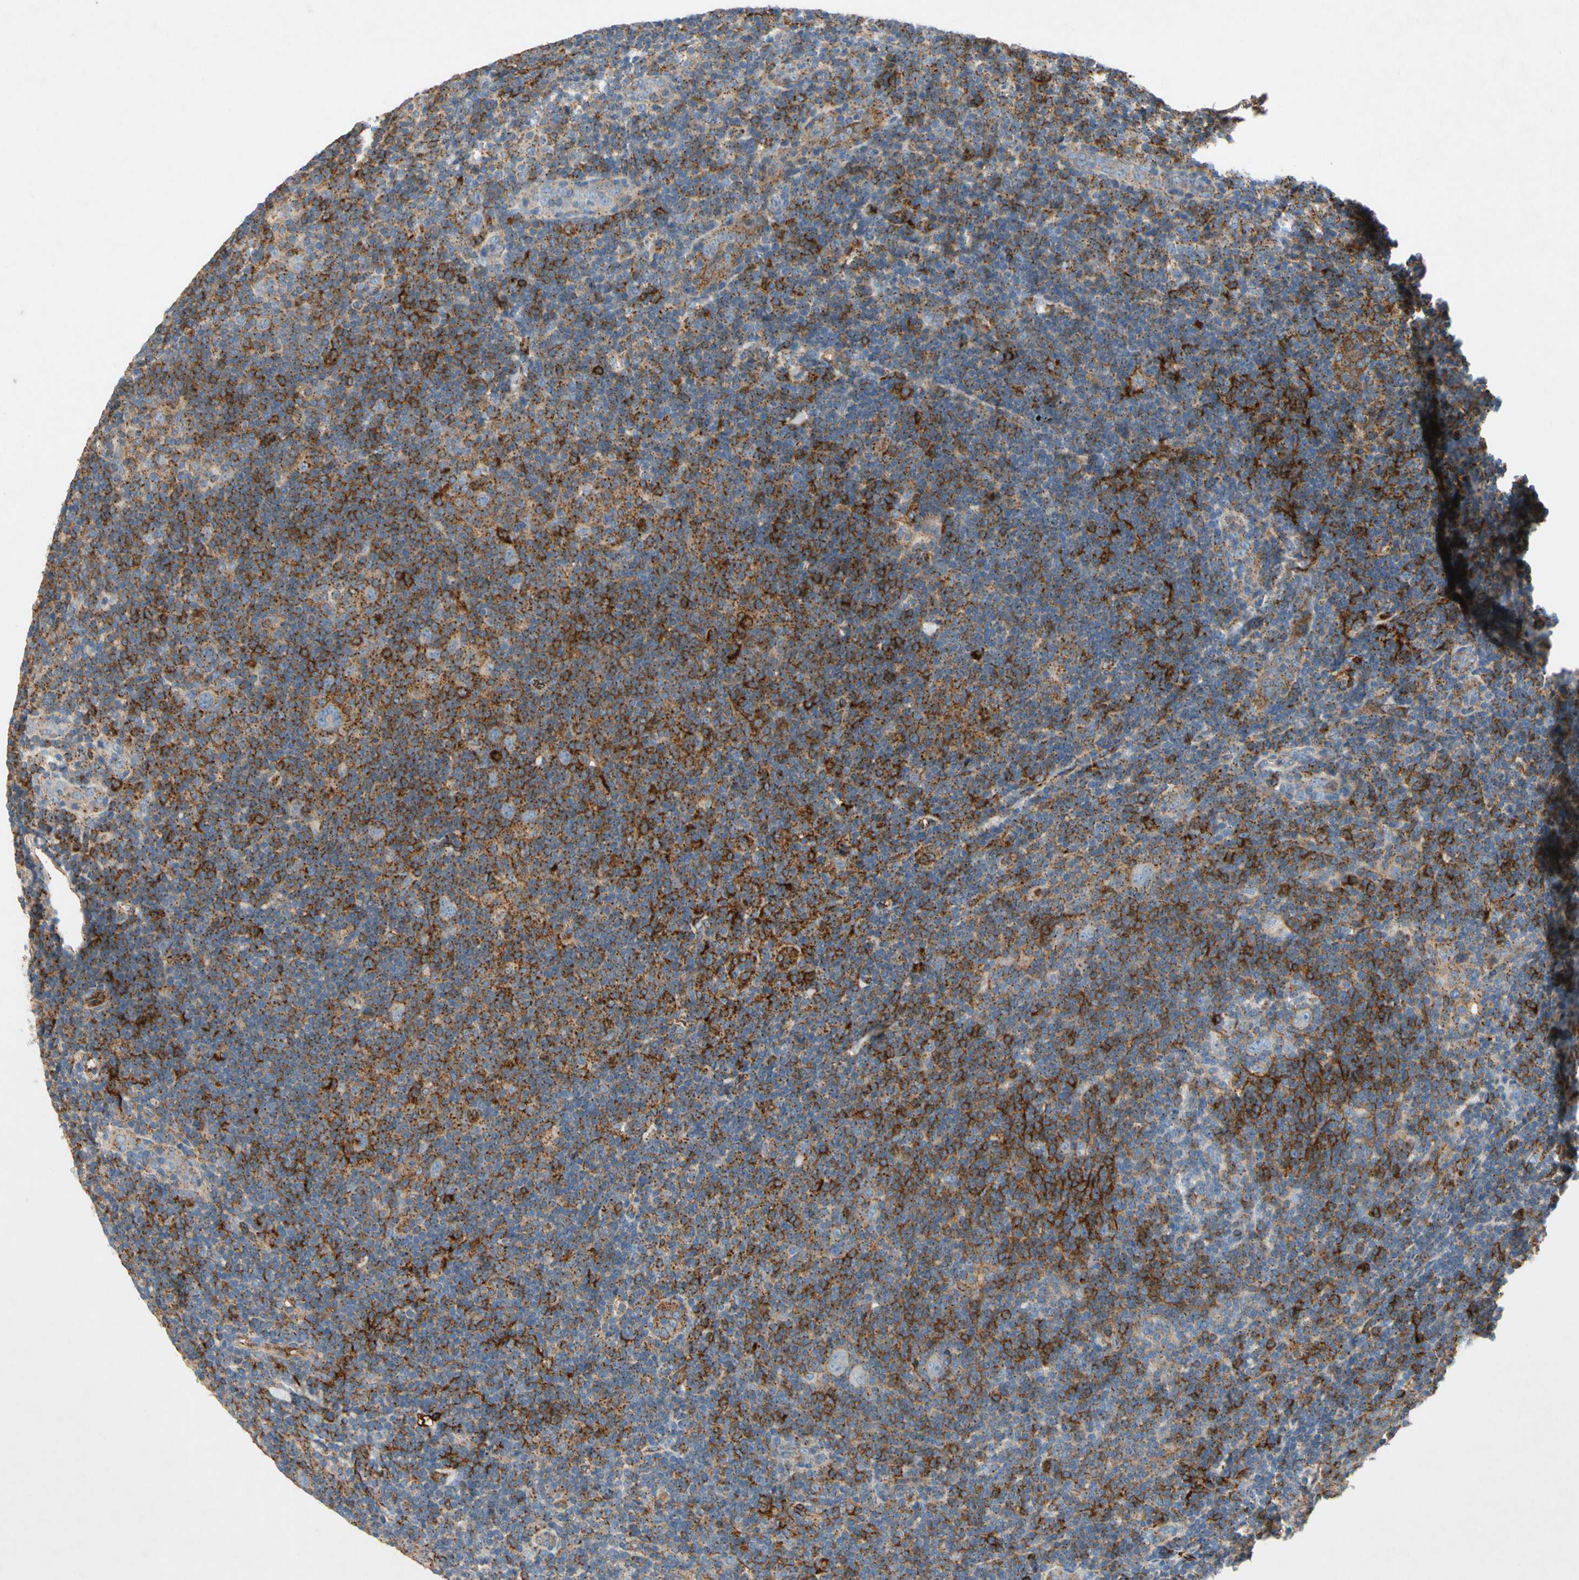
{"staining": {"intensity": "weak", "quantity": ">75%", "location": "cytoplasmic/membranous"}, "tissue": "lymphoma", "cell_type": "Tumor cells", "image_type": "cancer", "snomed": [{"axis": "morphology", "description": "Hodgkin's disease, NOS"}, {"axis": "topography", "description": "Lymph node"}], "caption": "This image demonstrates immunohistochemistry staining of lymphoma, with low weak cytoplasmic/membranous positivity in about >75% of tumor cells.", "gene": "NDFIP2", "patient": {"sex": "female", "age": 57}}